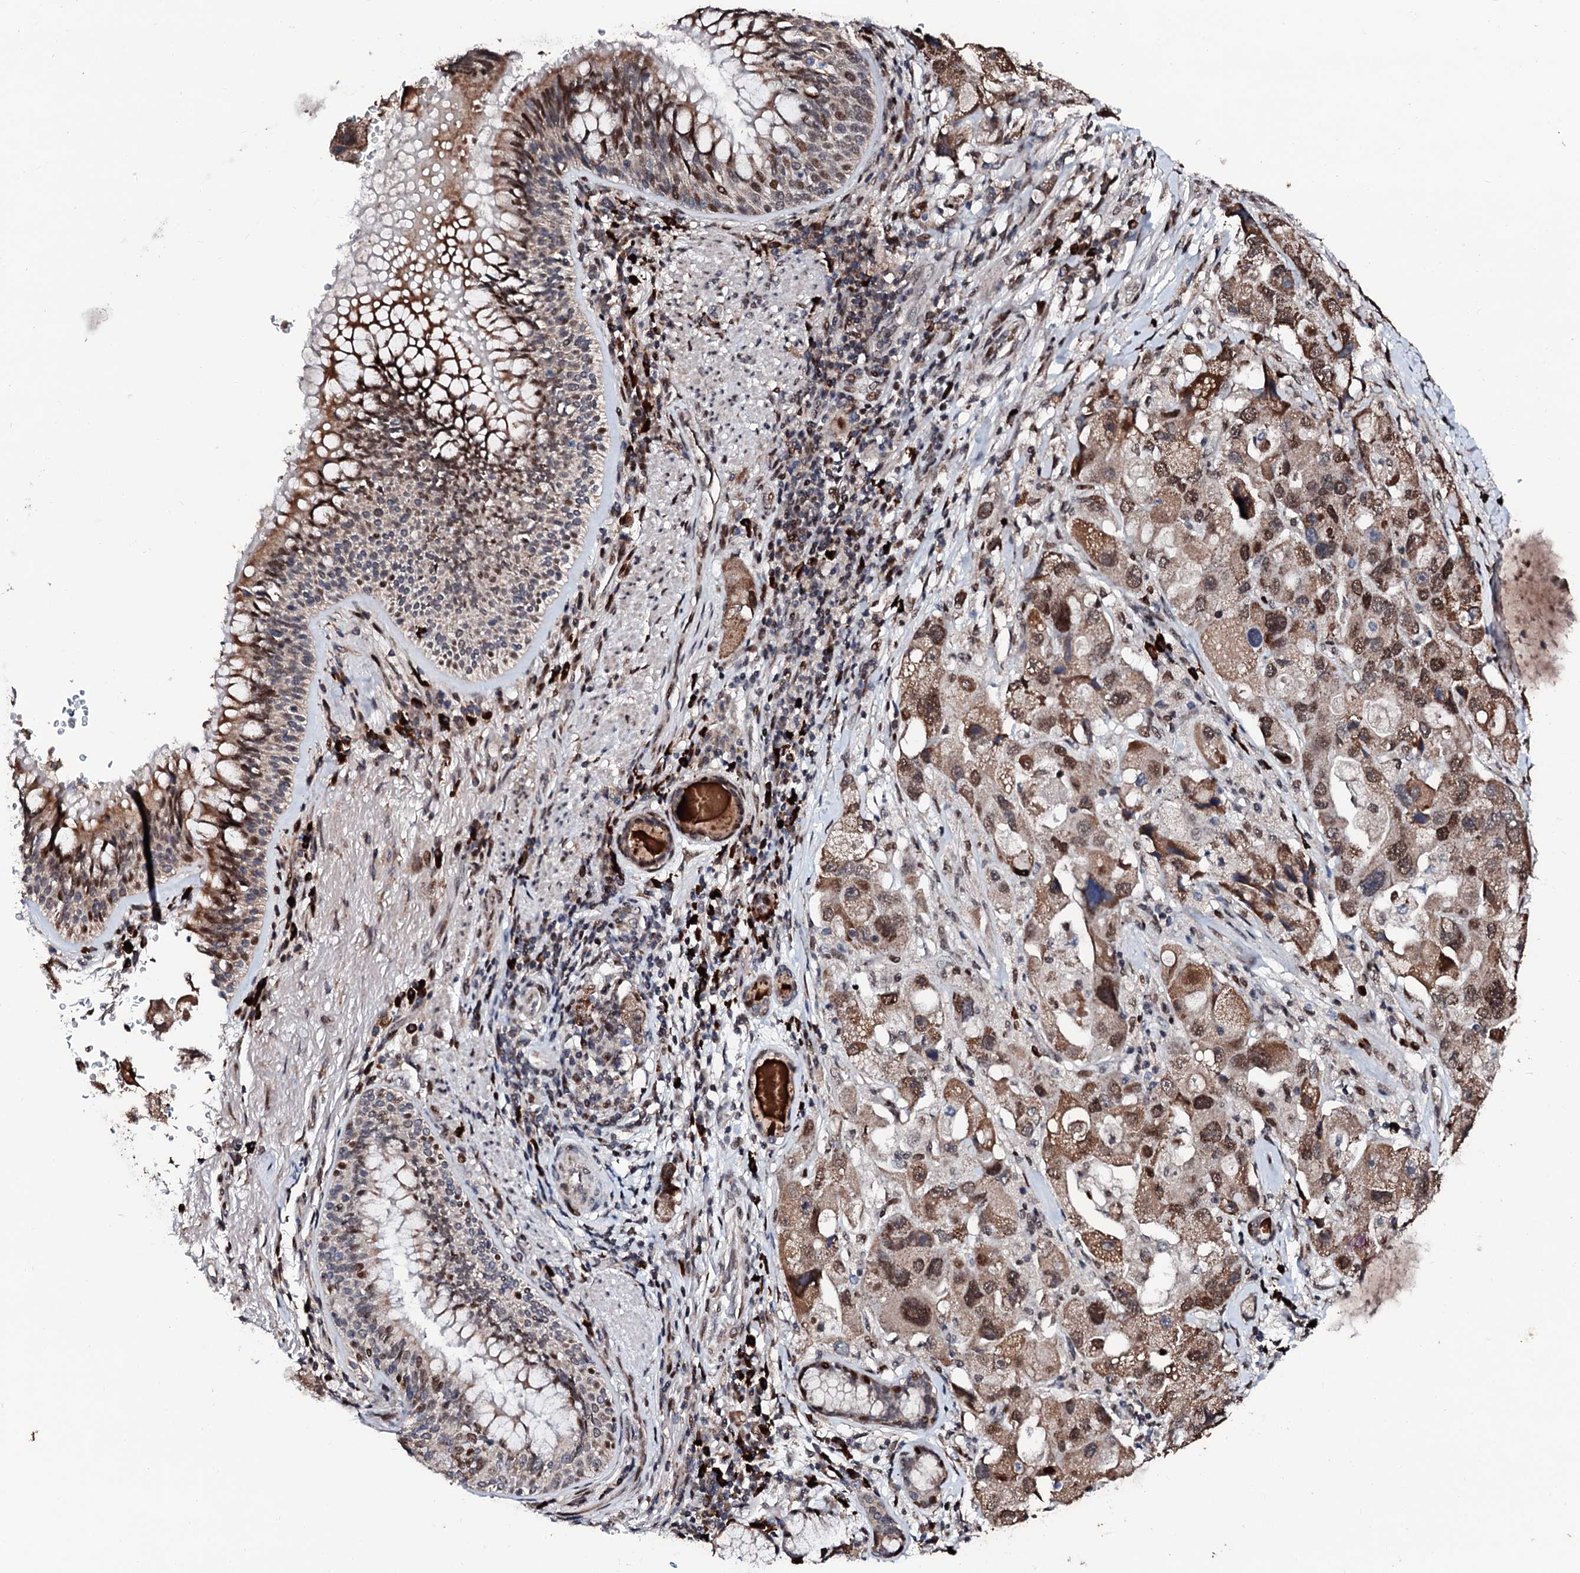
{"staining": {"intensity": "moderate", "quantity": ">75%", "location": "cytoplasmic/membranous,nuclear"}, "tissue": "lung cancer", "cell_type": "Tumor cells", "image_type": "cancer", "snomed": [{"axis": "morphology", "description": "Adenocarcinoma, NOS"}, {"axis": "topography", "description": "Lung"}], "caption": "The image demonstrates staining of lung cancer (adenocarcinoma), revealing moderate cytoplasmic/membranous and nuclear protein expression (brown color) within tumor cells.", "gene": "KIF18A", "patient": {"sex": "female", "age": 54}}